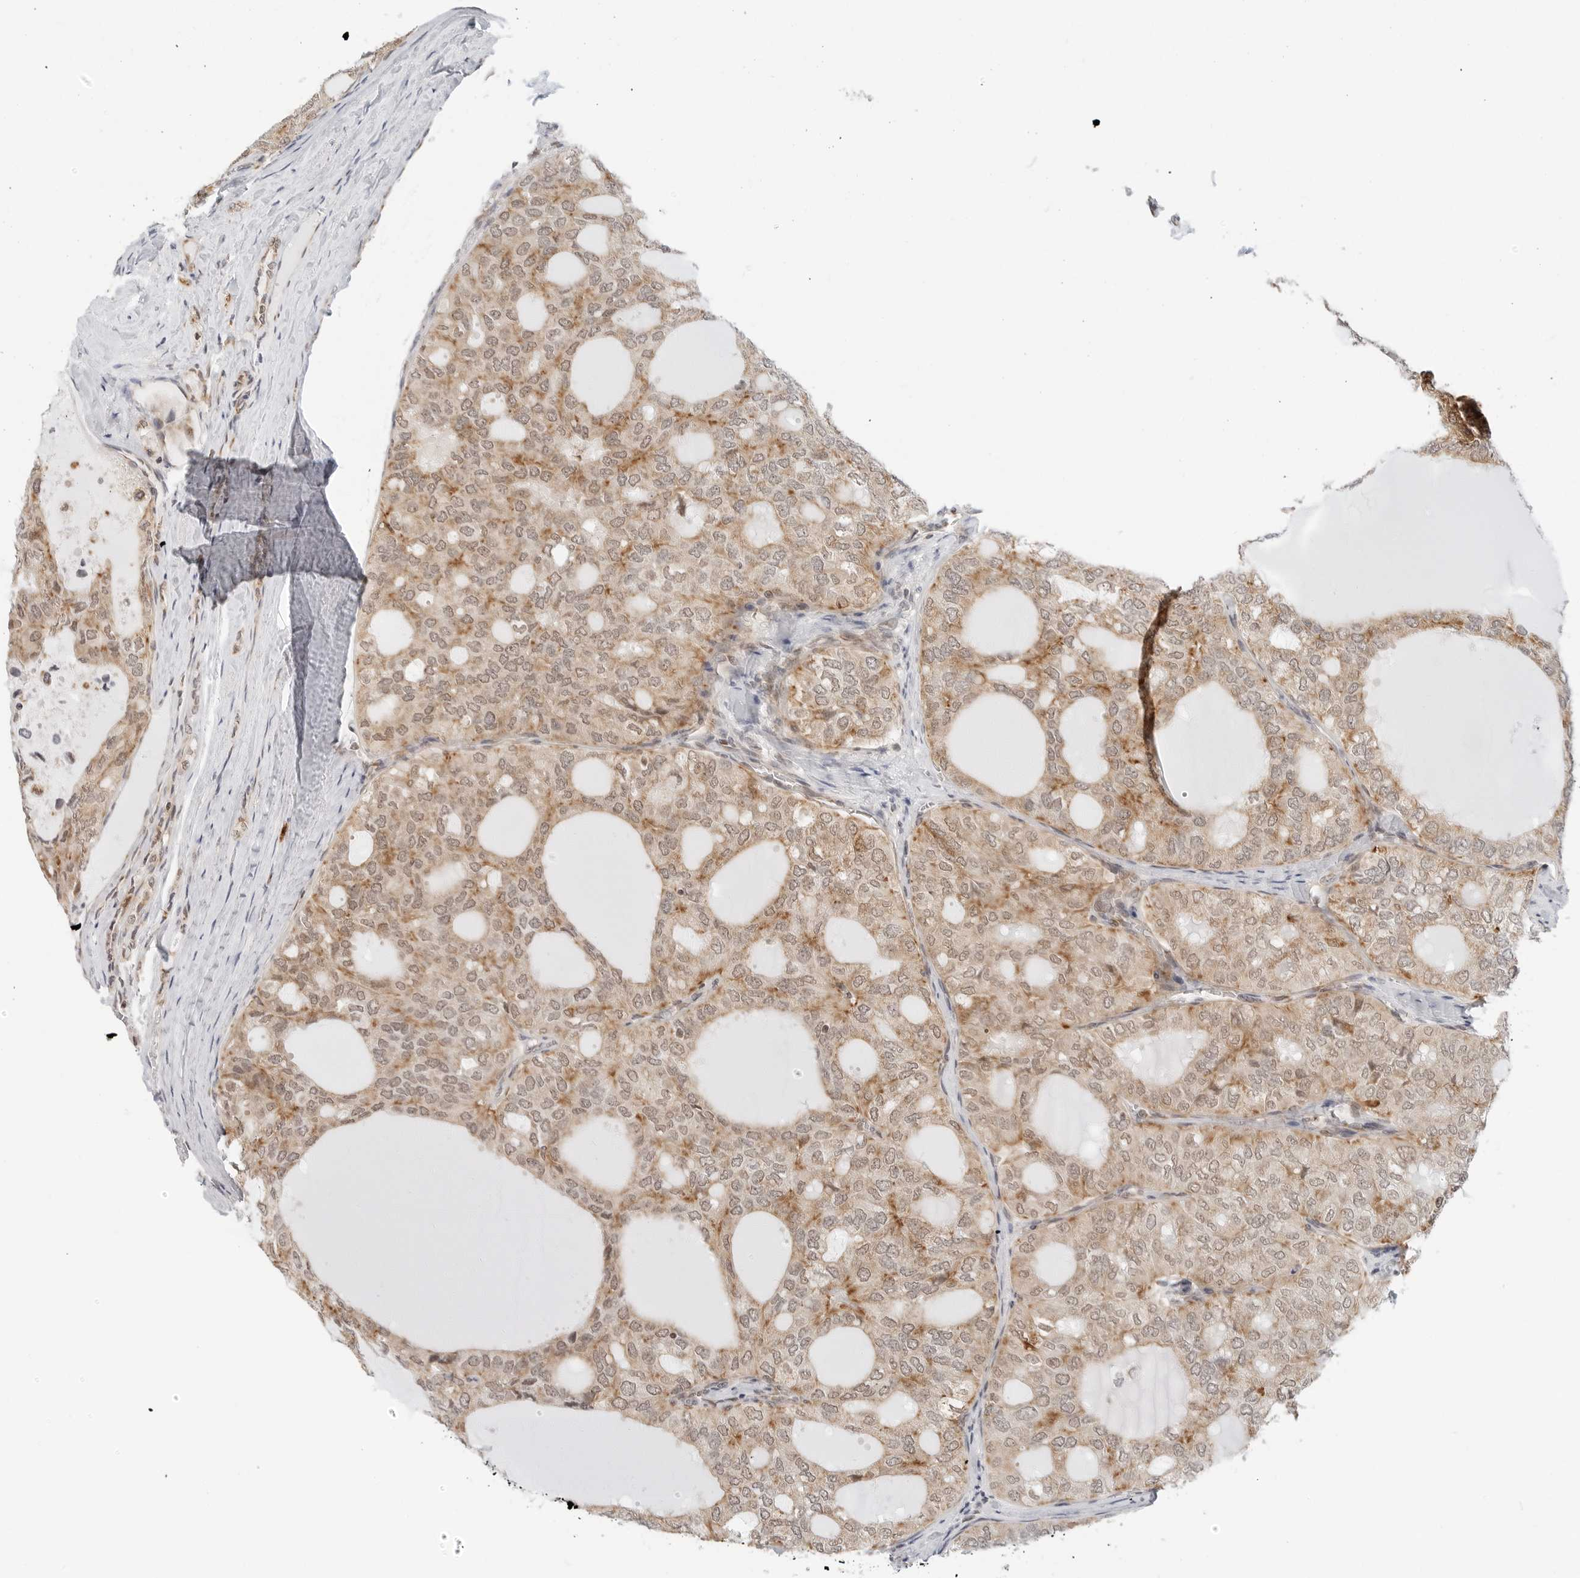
{"staining": {"intensity": "moderate", "quantity": ">75%", "location": "cytoplasmic/membranous"}, "tissue": "thyroid cancer", "cell_type": "Tumor cells", "image_type": "cancer", "snomed": [{"axis": "morphology", "description": "Follicular adenoma carcinoma, NOS"}, {"axis": "topography", "description": "Thyroid gland"}], "caption": "DAB immunohistochemical staining of thyroid cancer (follicular adenoma carcinoma) shows moderate cytoplasmic/membranous protein staining in about >75% of tumor cells. (IHC, brightfield microscopy, high magnification).", "gene": "POLR3GL", "patient": {"sex": "male", "age": 75}}